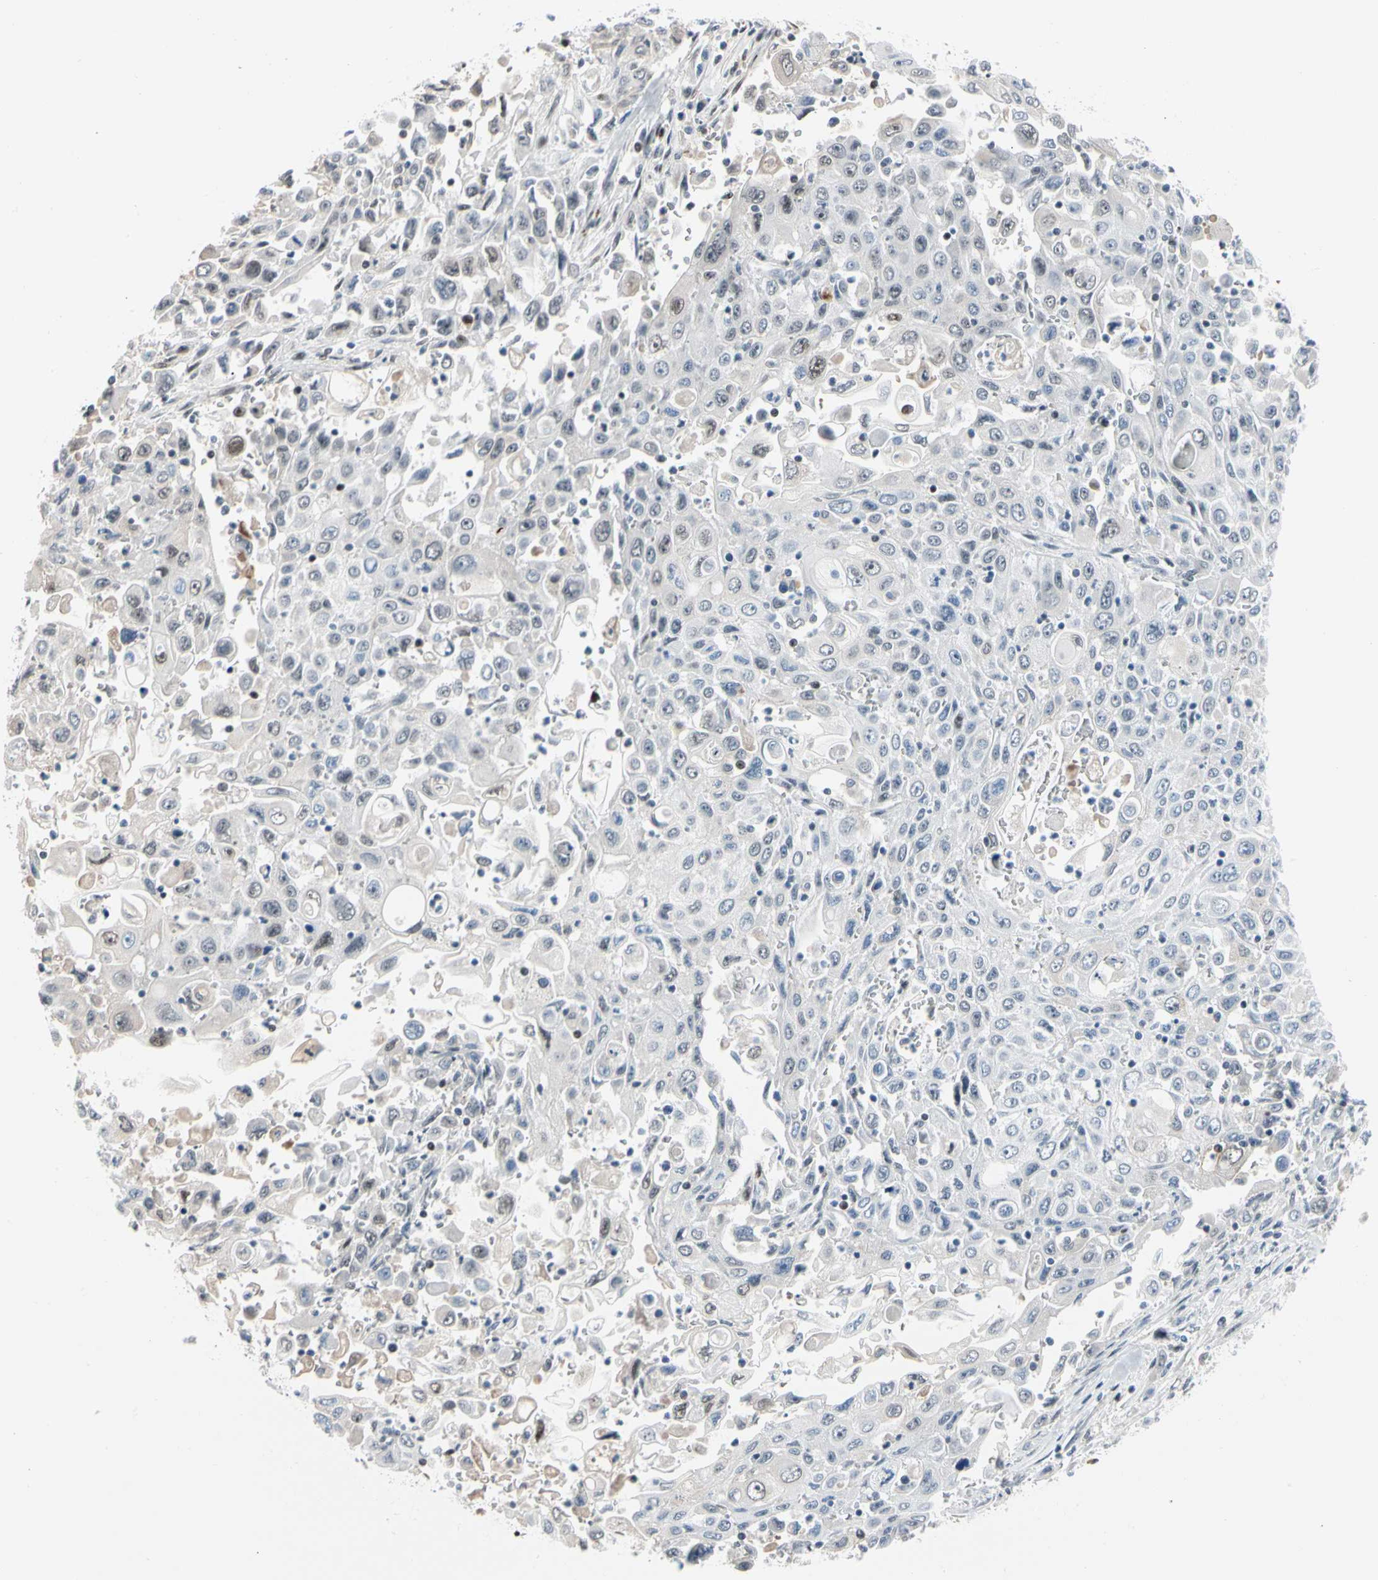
{"staining": {"intensity": "weak", "quantity": "25%-75%", "location": "nuclear"}, "tissue": "pancreatic cancer", "cell_type": "Tumor cells", "image_type": "cancer", "snomed": [{"axis": "morphology", "description": "Adenocarcinoma, NOS"}, {"axis": "topography", "description": "Pancreas"}], "caption": "Immunohistochemical staining of human pancreatic cancer demonstrates low levels of weak nuclear staining in approximately 25%-75% of tumor cells. The staining is performed using DAB (3,3'-diaminobenzidine) brown chromogen to label protein expression. The nuclei are counter-stained blue using hematoxylin.", "gene": "FOXO3", "patient": {"sex": "male", "age": 70}}